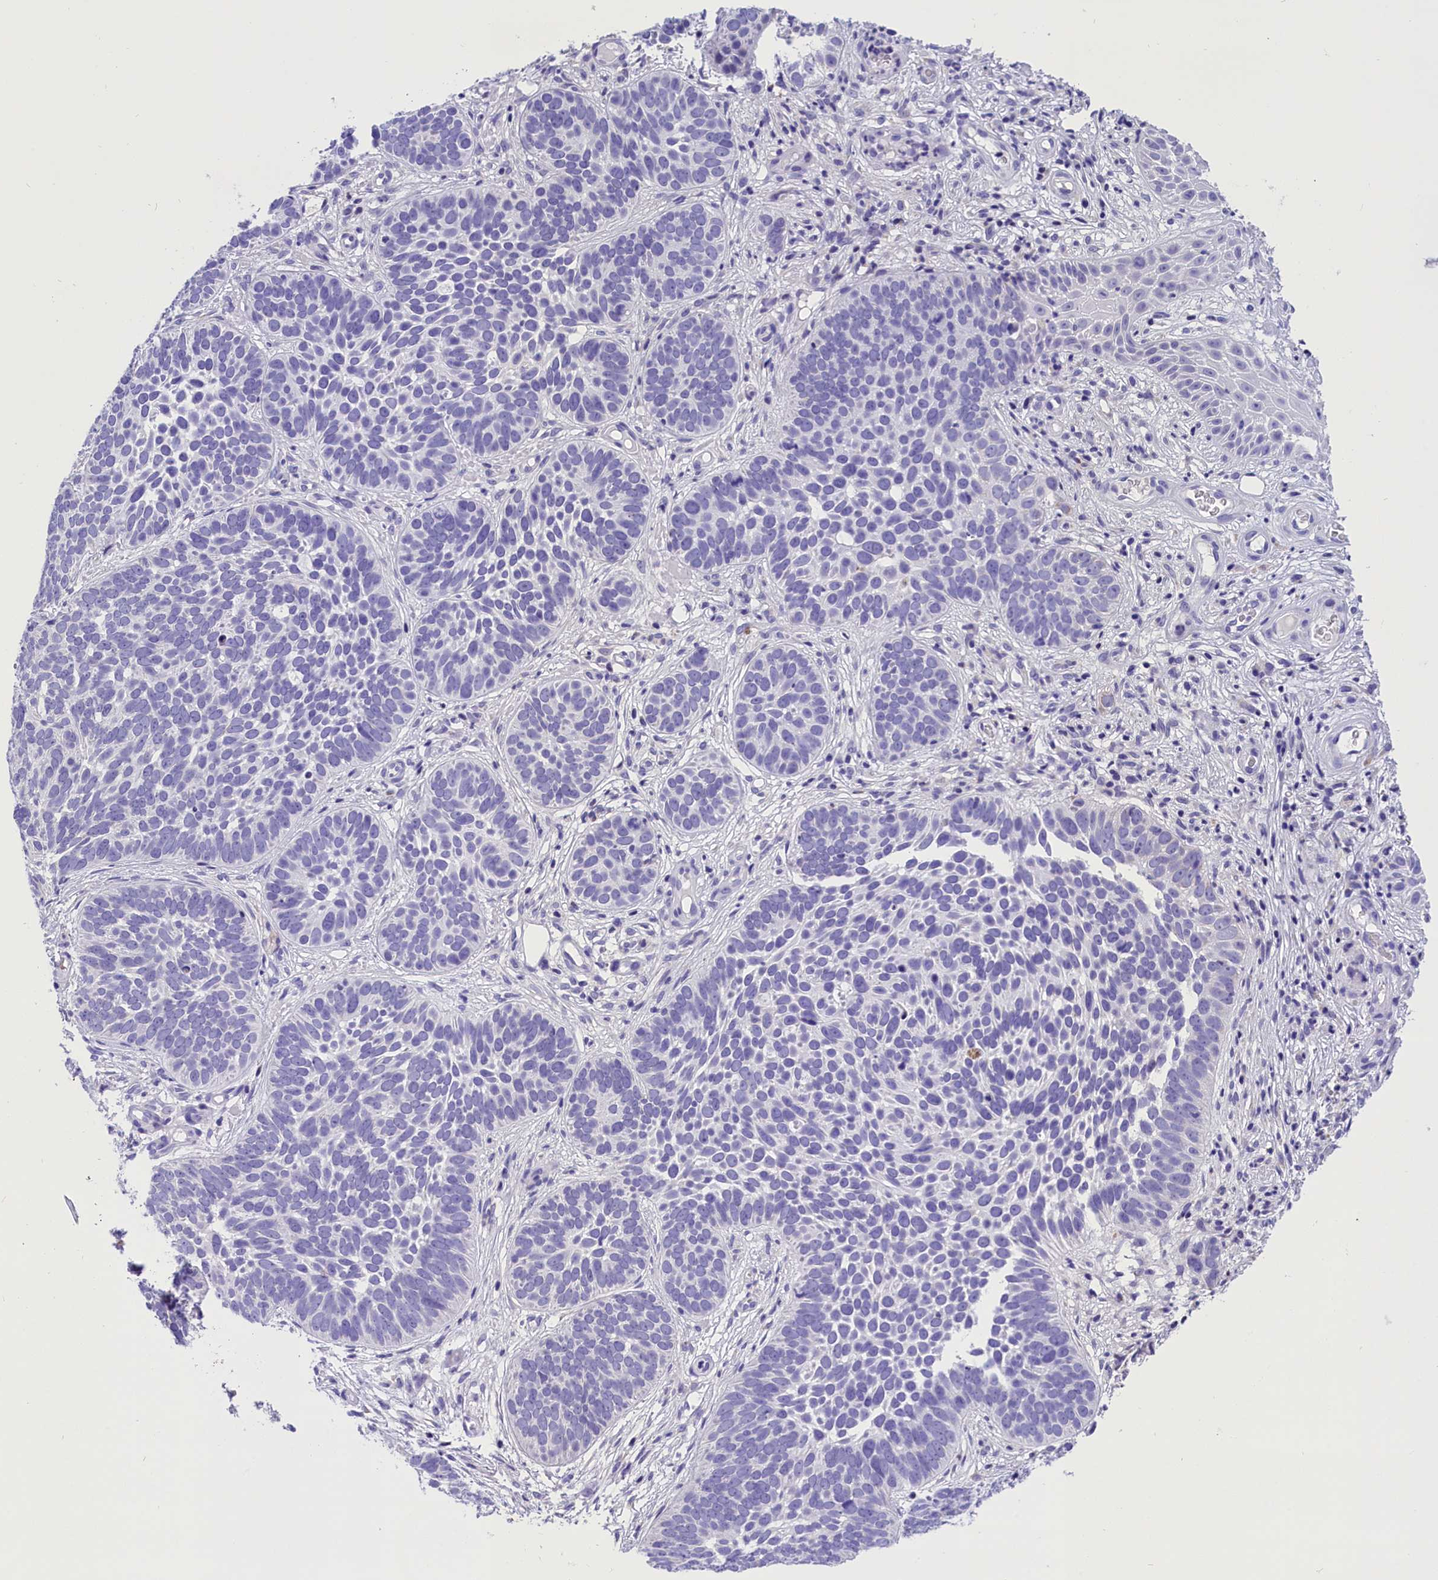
{"staining": {"intensity": "negative", "quantity": "none", "location": "none"}, "tissue": "skin cancer", "cell_type": "Tumor cells", "image_type": "cancer", "snomed": [{"axis": "morphology", "description": "Basal cell carcinoma"}, {"axis": "topography", "description": "Skin"}], "caption": "A histopathology image of basal cell carcinoma (skin) stained for a protein reveals no brown staining in tumor cells.", "gene": "ABAT", "patient": {"sex": "male", "age": 89}}